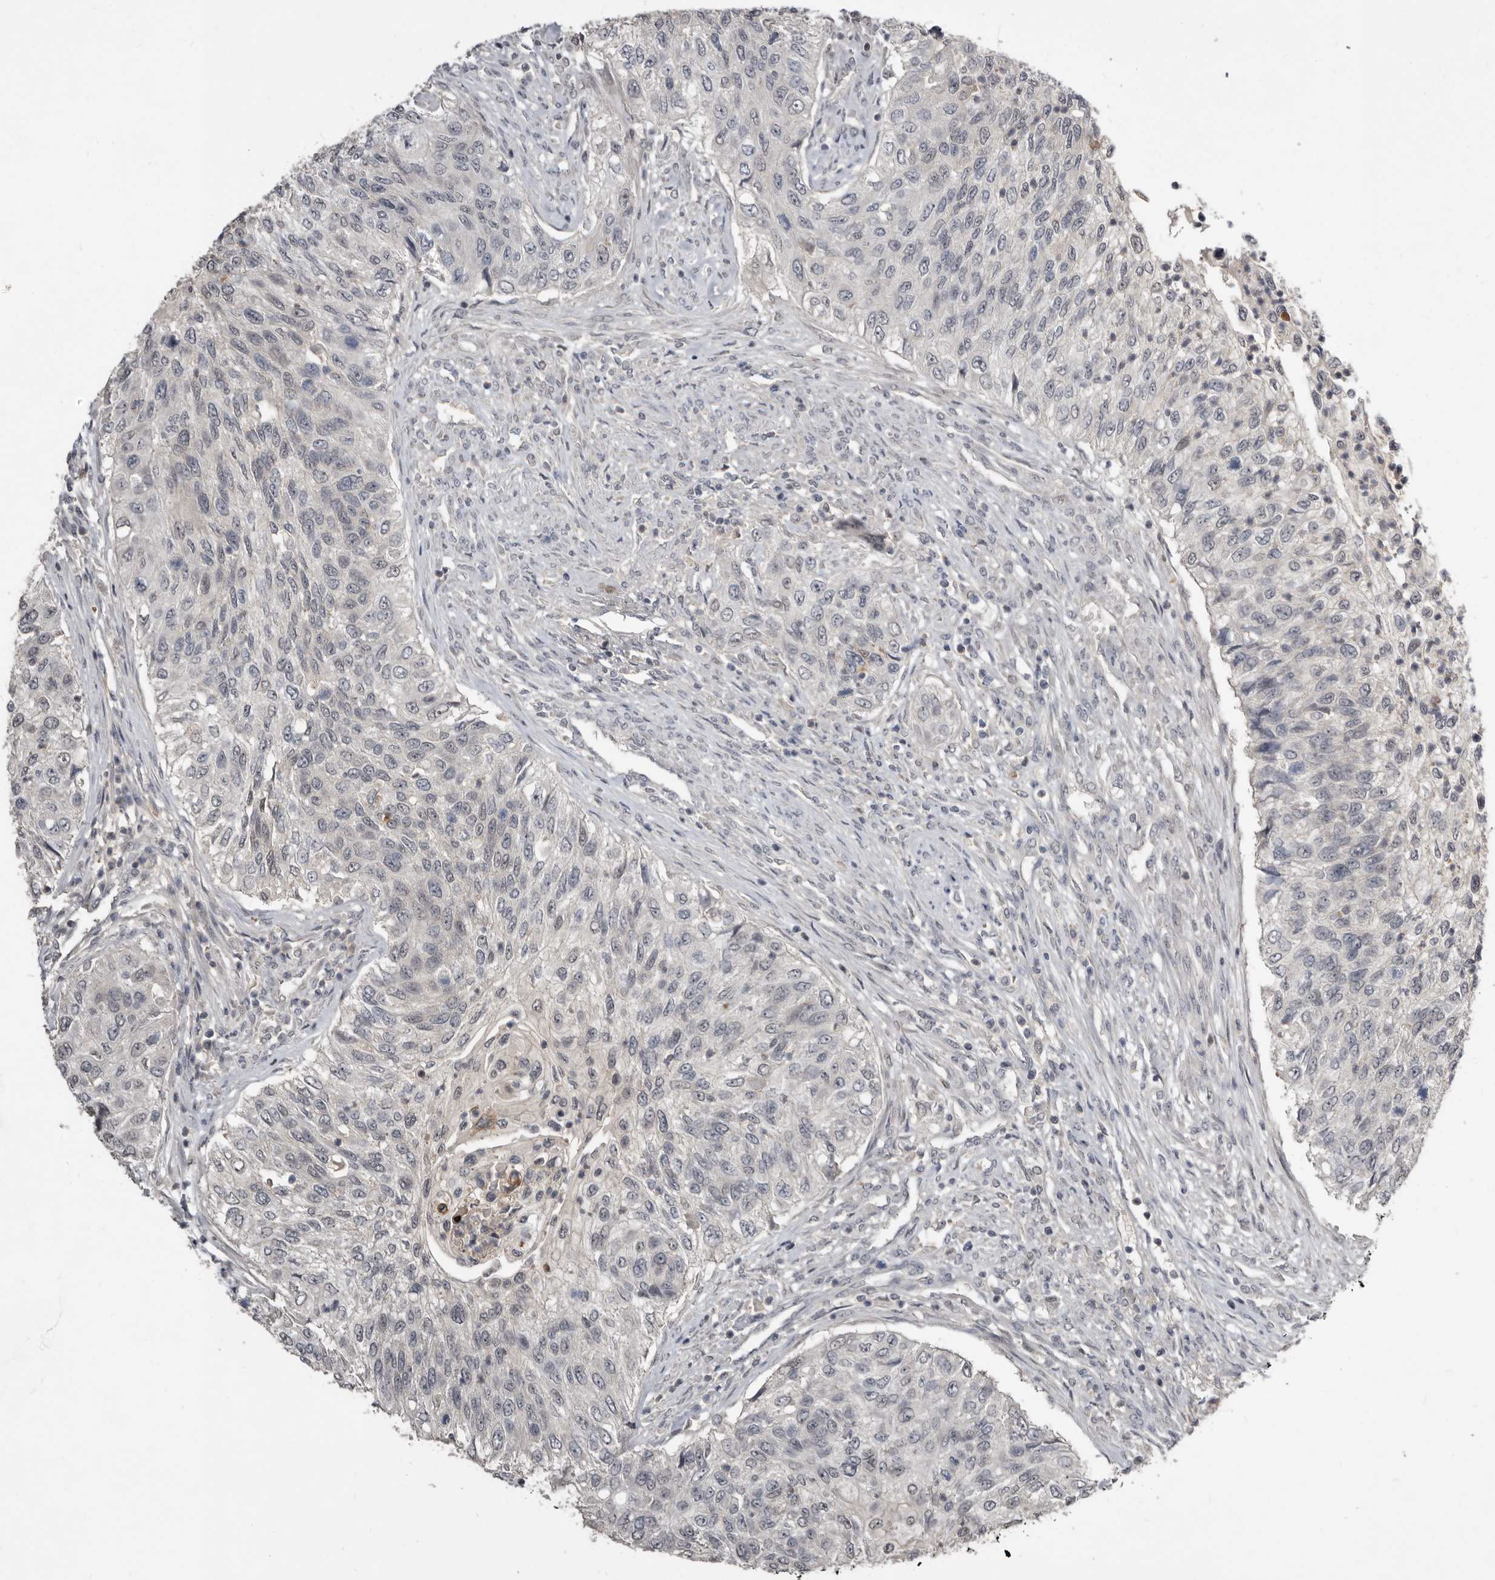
{"staining": {"intensity": "negative", "quantity": "none", "location": "none"}, "tissue": "urothelial cancer", "cell_type": "Tumor cells", "image_type": "cancer", "snomed": [{"axis": "morphology", "description": "Urothelial carcinoma, High grade"}, {"axis": "topography", "description": "Urinary bladder"}], "caption": "DAB immunohistochemical staining of urothelial carcinoma (high-grade) shows no significant staining in tumor cells. Nuclei are stained in blue.", "gene": "RBKS", "patient": {"sex": "female", "age": 60}}